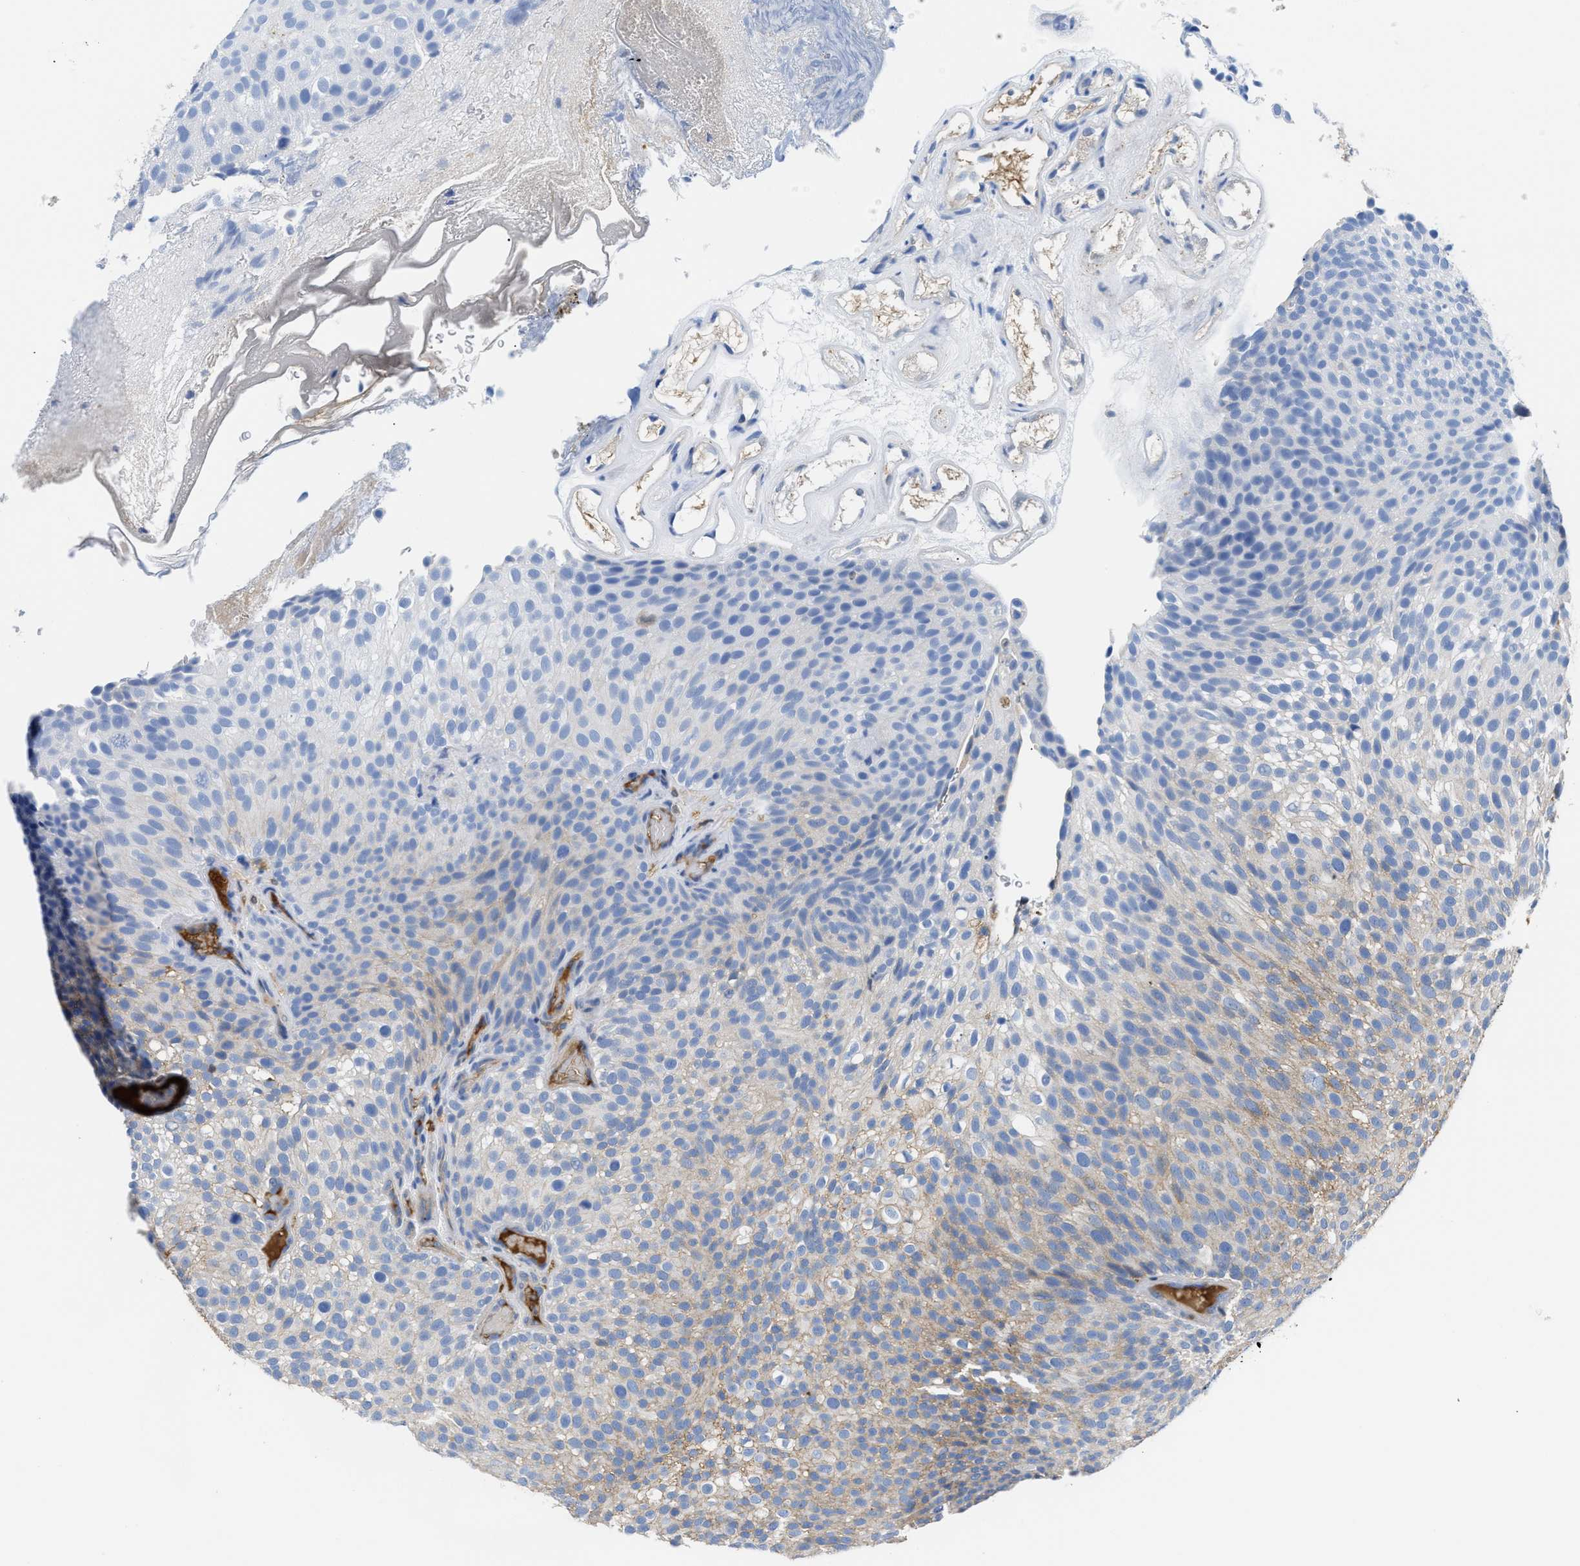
{"staining": {"intensity": "weak", "quantity": "25%-75%", "location": "cytoplasmic/membranous"}, "tissue": "urothelial cancer", "cell_type": "Tumor cells", "image_type": "cancer", "snomed": [{"axis": "morphology", "description": "Urothelial carcinoma, Low grade"}, {"axis": "topography", "description": "Urinary bladder"}], "caption": "Tumor cells exhibit weak cytoplasmic/membranous positivity in about 25%-75% of cells in urothelial carcinoma (low-grade). The staining was performed using DAB, with brown indicating positive protein expression. Nuclei are stained blue with hematoxylin.", "gene": "GC", "patient": {"sex": "male", "age": 78}}